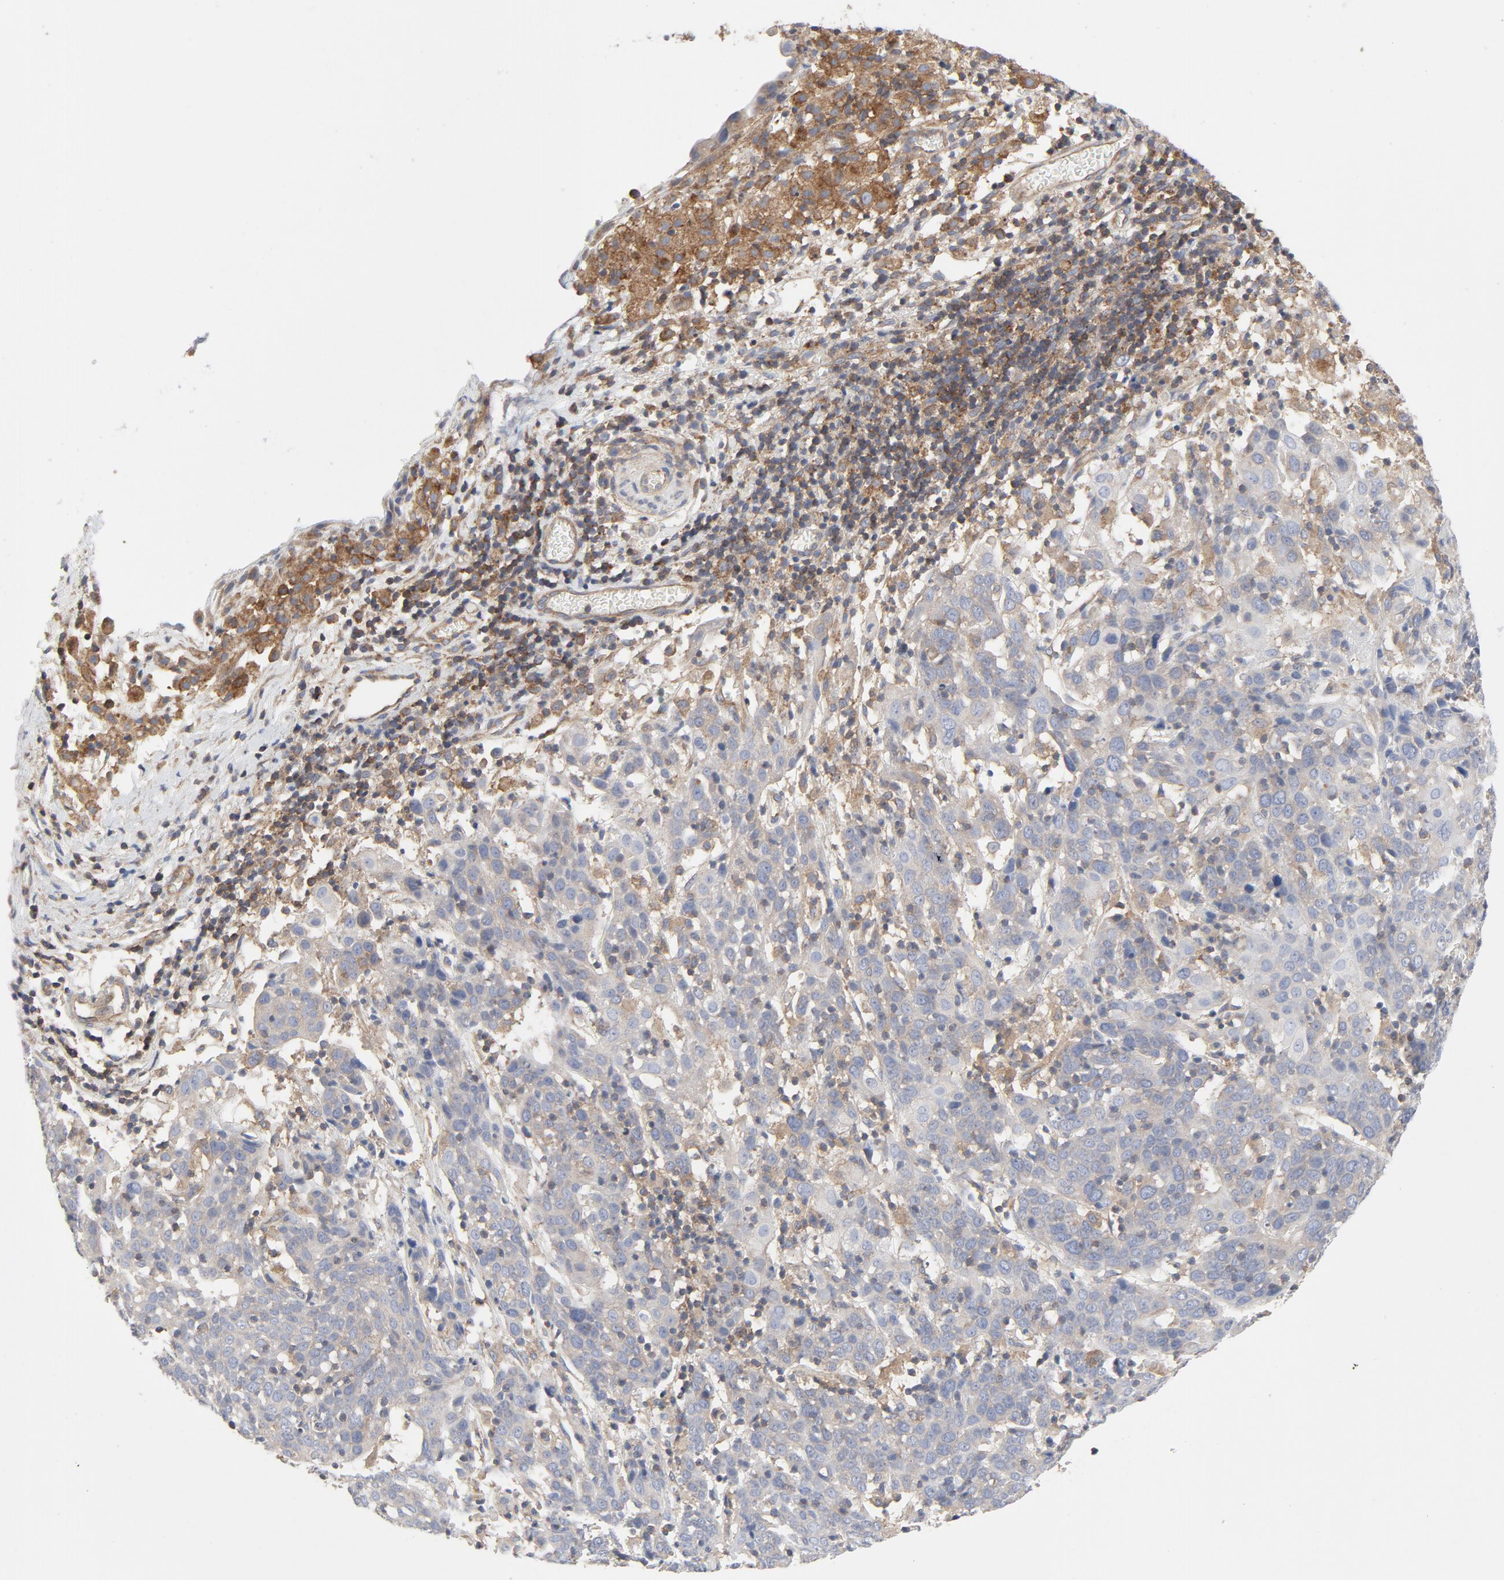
{"staining": {"intensity": "weak", "quantity": "25%-75%", "location": "cytoplasmic/membranous"}, "tissue": "cervical cancer", "cell_type": "Tumor cells", "image_type": "cancer", "snomed": [{"axis": "morphology", "description": "Normal tissue, NOS"}, {"axis": "morphology", "description": "Squamous cell carcinoma, NOS"}, {"axis": "topography", "description": "Cervix"}], "caption": "Protein staining of cervical cancer tissue exhibits weak cytoplasmic/membranous staining in approximately 25%-75% of tumor cells. The staining is performed using DAB brown chromogen to label protein expression. The nuclei are counter-stained blue using hematoxylin.", "gene": "RABEP1", "patient": {"sex": "female", "age": 67}}